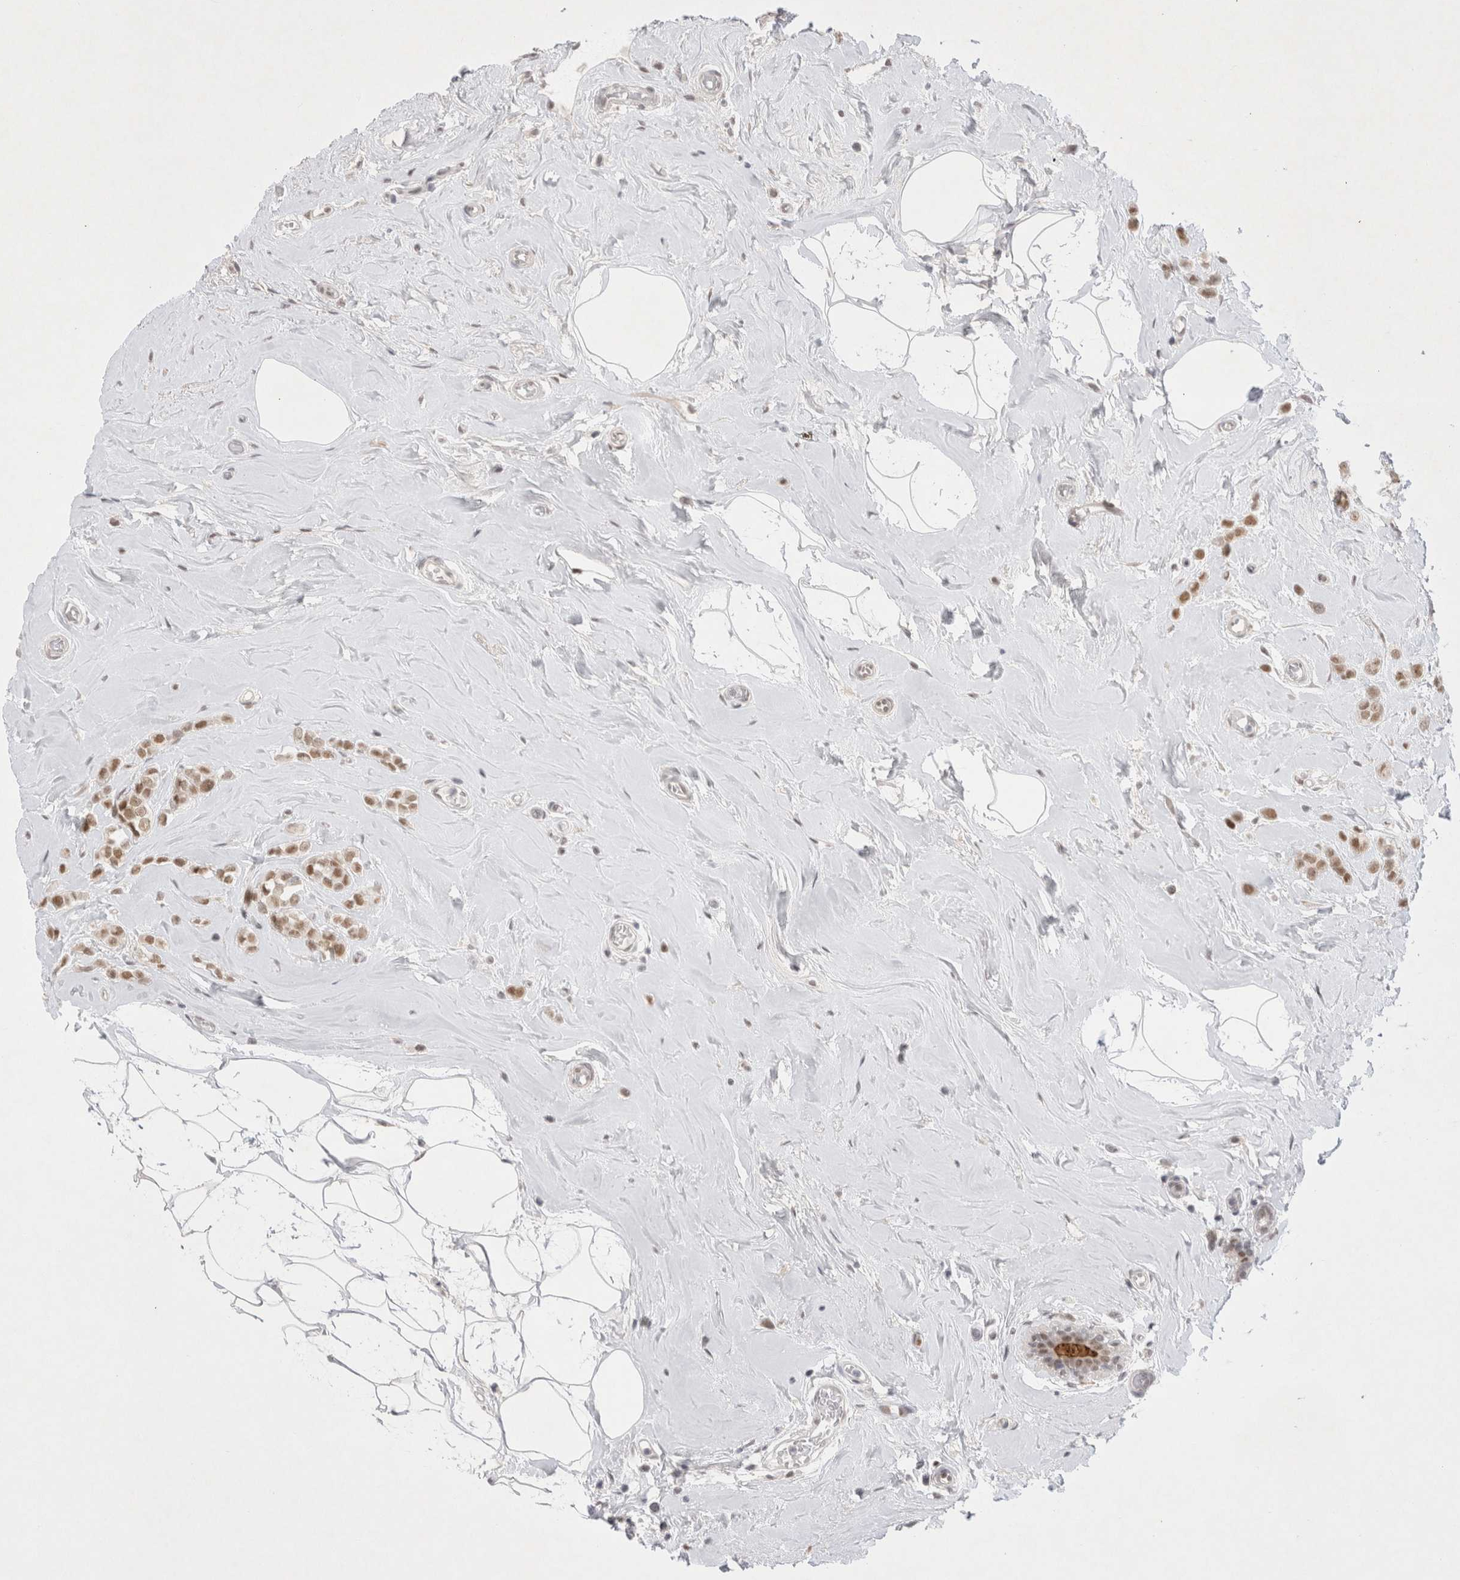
{"staining": {"intensity": "moderate", "quantity": ">75%", "location": "nuclear"}, "tissue": "breast cancer", "cell_type": "Tumor cells", "image_type": "cancer", "snomed": [{"axis": "morphology", "description": "Lobular carcinoma"}, {"axis": "topography", "description": "Breast"}], "caption": "Lobular carcinoma (breast) tissue reveals moderate nuclear staining in about >75% of tumor cells", "gene": "RECQL4", "patient": {"sex": "female", "age": 47}}